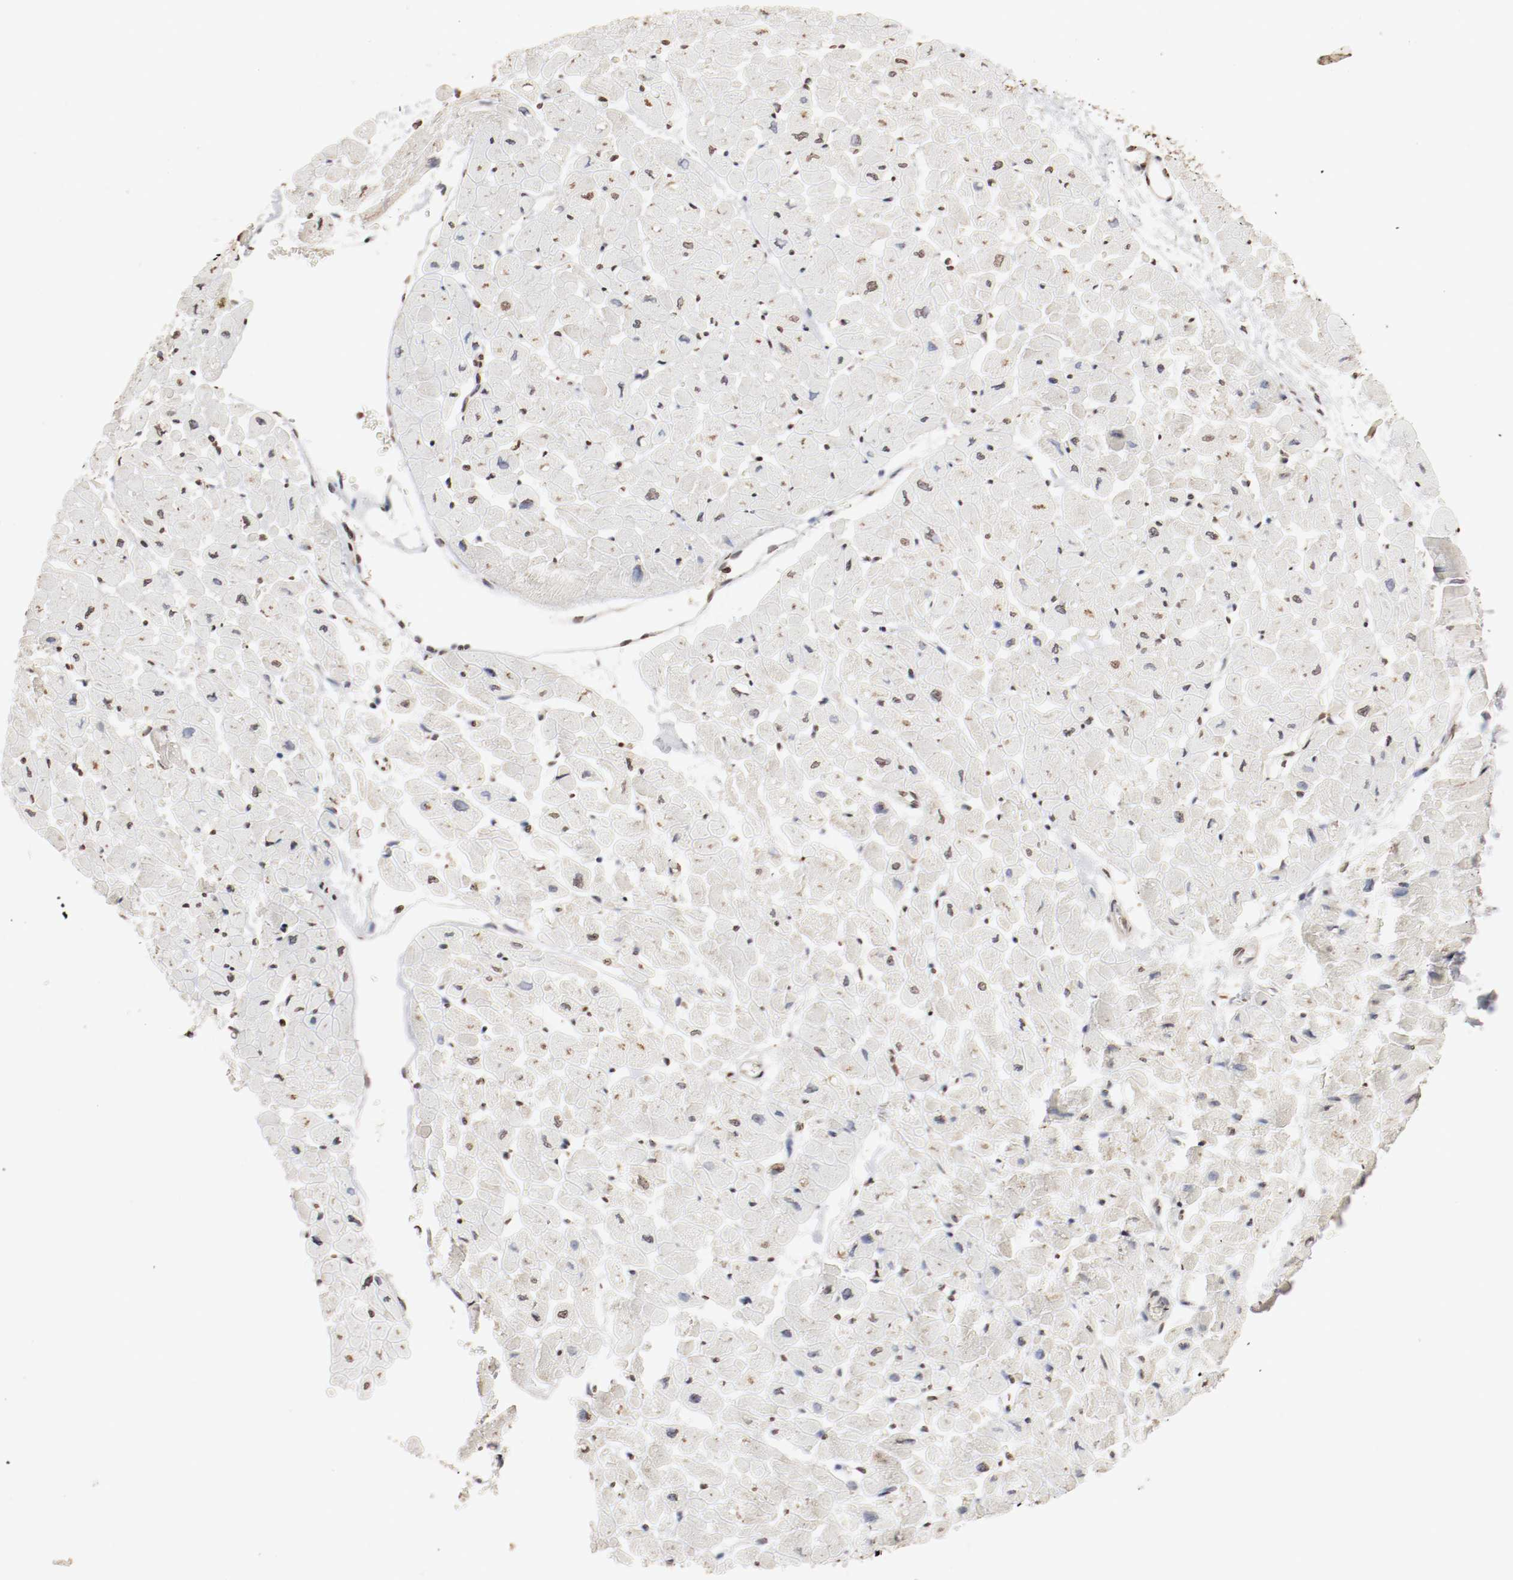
{"staining": {"intensity": "moderate", "quantity": "25%-75%", "location": "cytoplasmic/membranous,nuclear"}, "tissue": "heart muscle", "cell_type": "Cardiomyocytes", "image_type": "normal", "snomed": [{"axis": "morphology", "description": "Normal tissue, NOS"}, {"axis": "topography", "description": "Heart"}], "caption": "Immunohistochemistry micrograph of benign heart muscle: human heart muscle stained using immunohistochemistry displays medium levels of moderate protein expression localized specifically in the cytoplasmic/membranous,nuclear of cardiomyocytes, appearing as a cytoplasmic/membranous,nuclear brown color.", "gene": "WASL", "patient": {"sex": "male", "age": 45}}